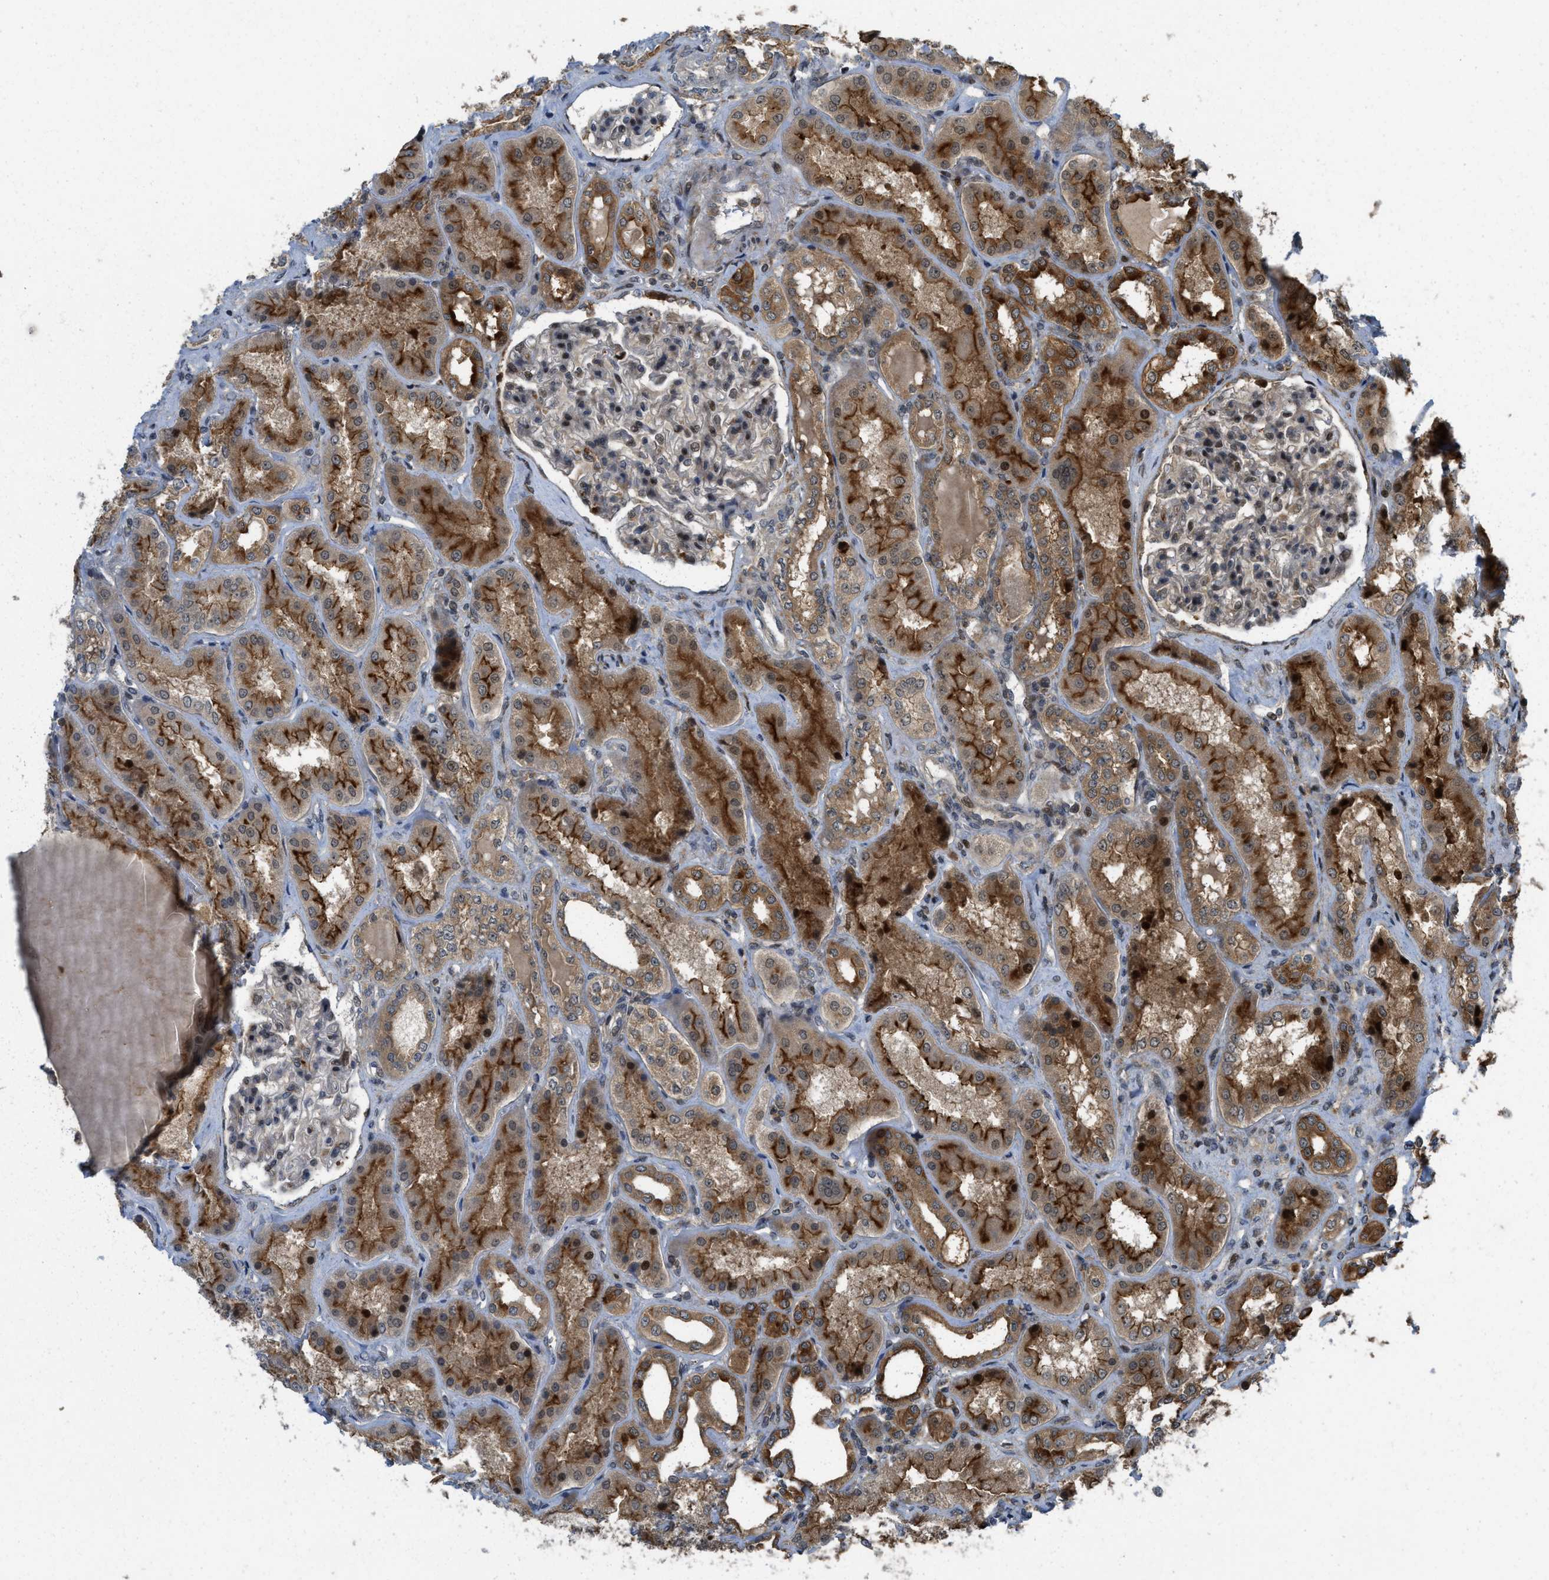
{"staining": {"intensity": "moderate", "quantity": "<25%", "location": "nuclear"}, "tissue": "kidney", "cell_type": "Cells in glomeruli", "image_type": "normal", "snomed": [{"axis": "morphology", "description": "Normal tissue, NOS"}, {"axis": "topography", "description": "Kidney"}], "caption": "Immunohistochemistry (IHC) of unremarkable kidney reveals low levels of moderate nuclear positivity in approximately <25% of cells in glomeruli. (Brightfield microscopy of DAB IHC at high magnification).", "gene": "DNAJC28", "patient": {"sex": "female", "age": 56}}